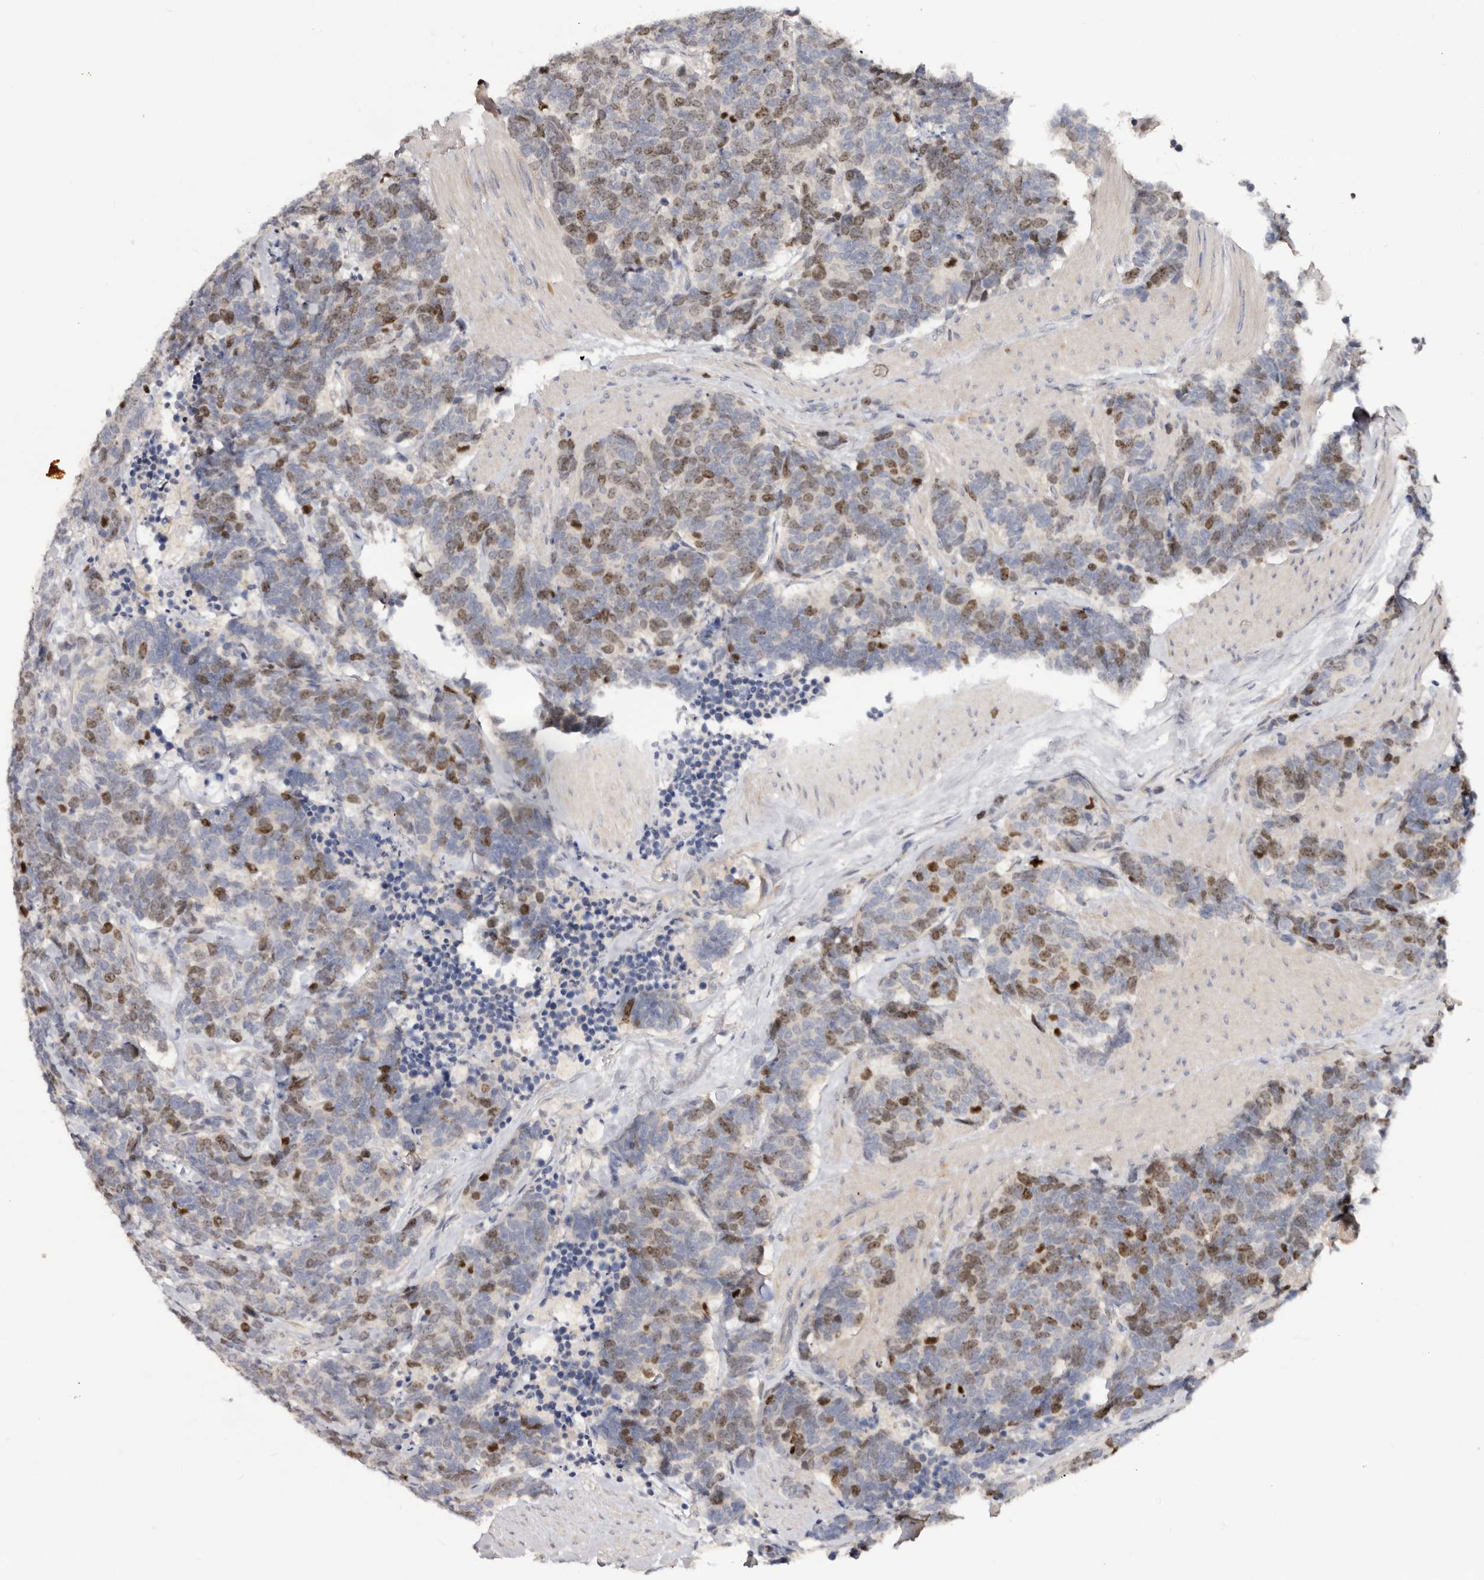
{"staining": {"intensity": "moderate", "quantity": "25%-75%", "location": "nuclear"}, "tissue": "carcinoid", "cell_type": "Tumor cells", "image_type": "cancer", "snomed": [{"axis": "morphology", "description": "Carcinoma, NOS"}, {"axis": "morphology", "description": "Carcinoid, malignant, NOS"}, {"axis": "topography", "description": "Urinary bladder"}], "caption": "Human carcinoma stained for a protein (brown) exhibits moderate nuclear positive positivity in approximately 25%-75% of tumor cells.", "gene": "CCDC190", "patient": {"sex": "male", "age": 57}}